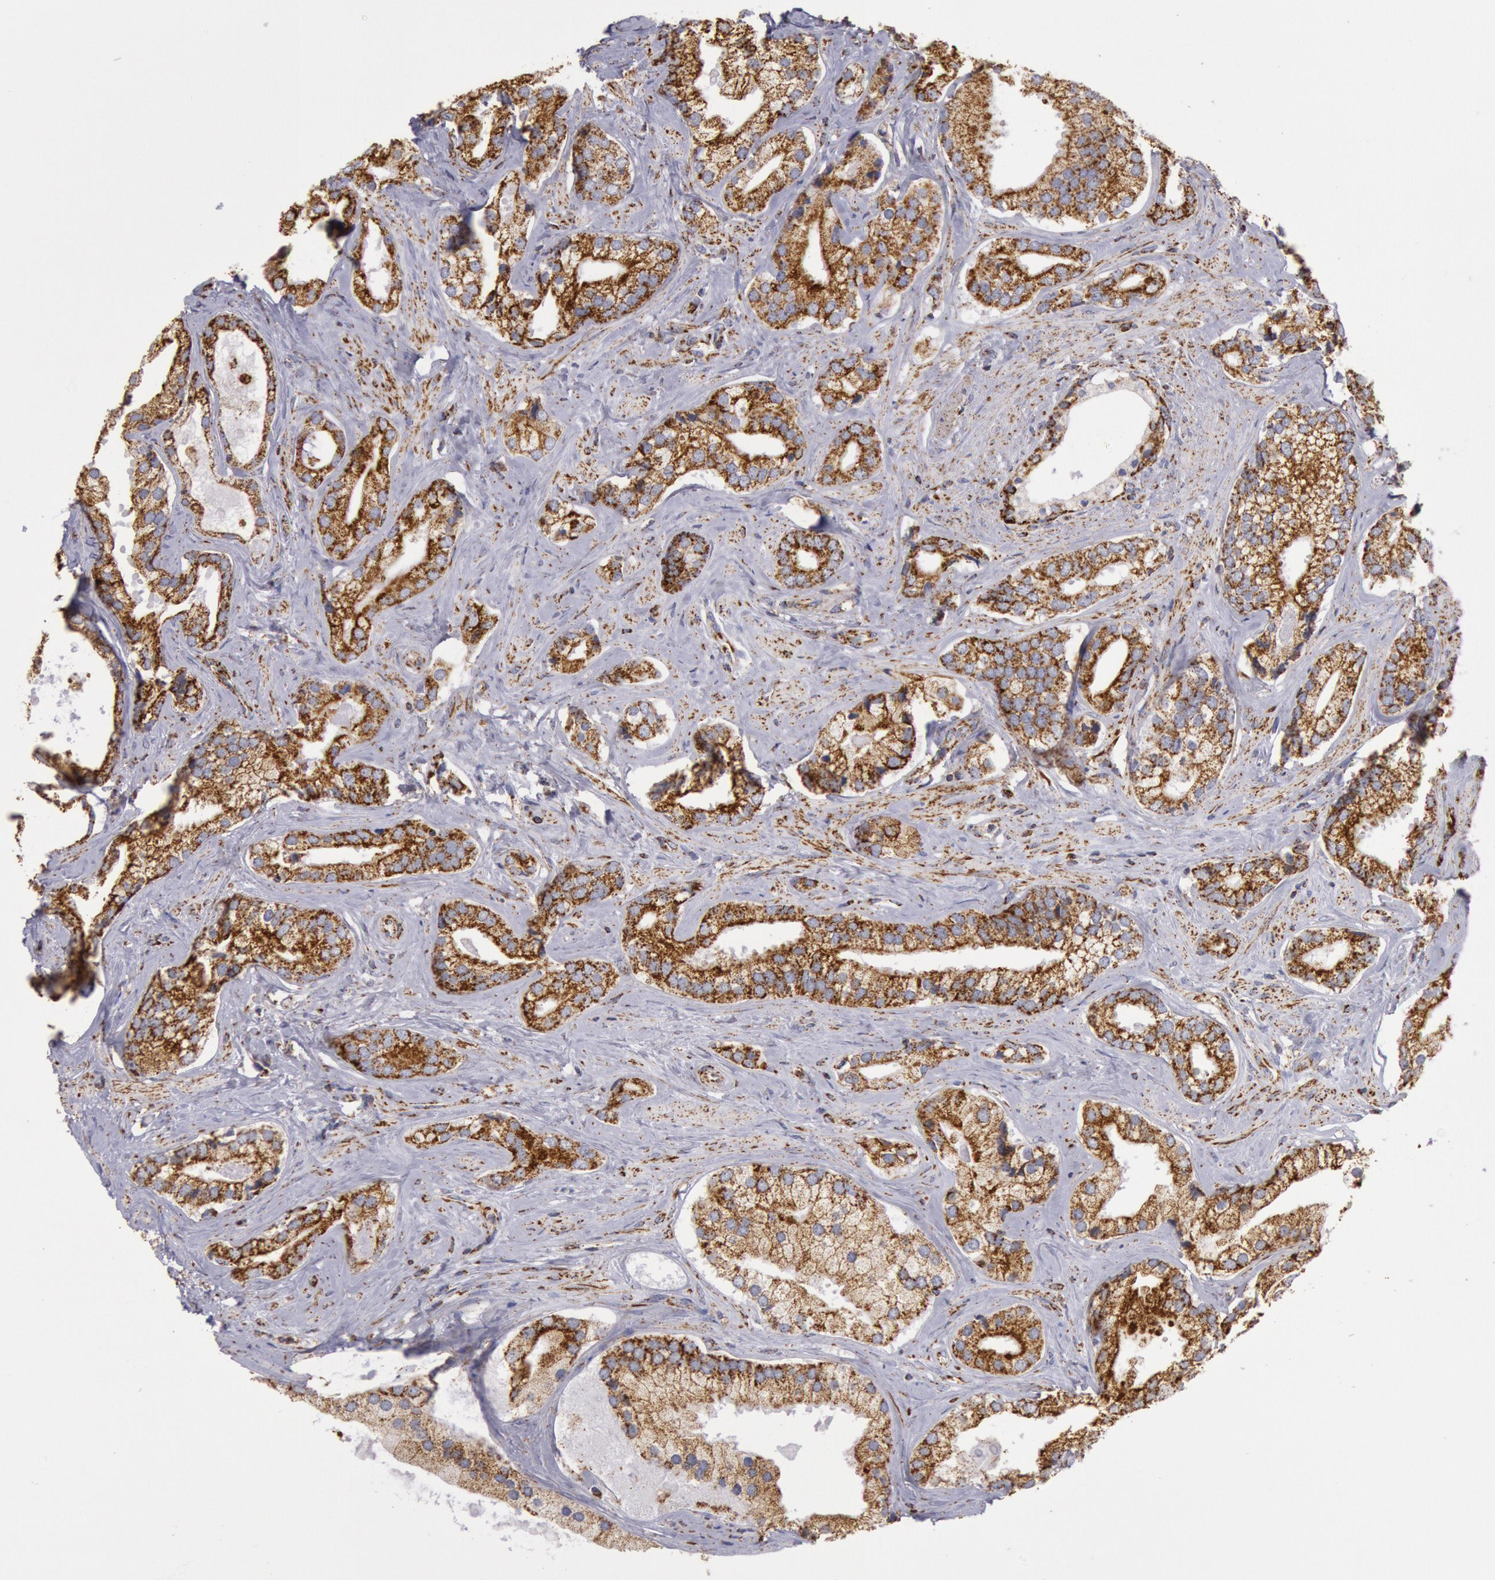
{"staining": {"intensity": "moderate", "quantity": ">75%", "location": "cytoplasmic/membranous"}, "tissue": "prostate cancer", "cell_type": "Tumor cells", "image_type": "cancer", "snomed": [{"axis": "morphology", "description": "Adenocarcinoma, Medium grade"}, {"axis": "topography", "description": "Prostate"}], "caption": "A brown stain labels moderate cytoplasmic/membranous positivity of a protein in human prostate cancer (medium-grade adenocarcinoma) tumor cells.", "gene": "CYC1", "patient": {"sex": "male", "age": 70}}